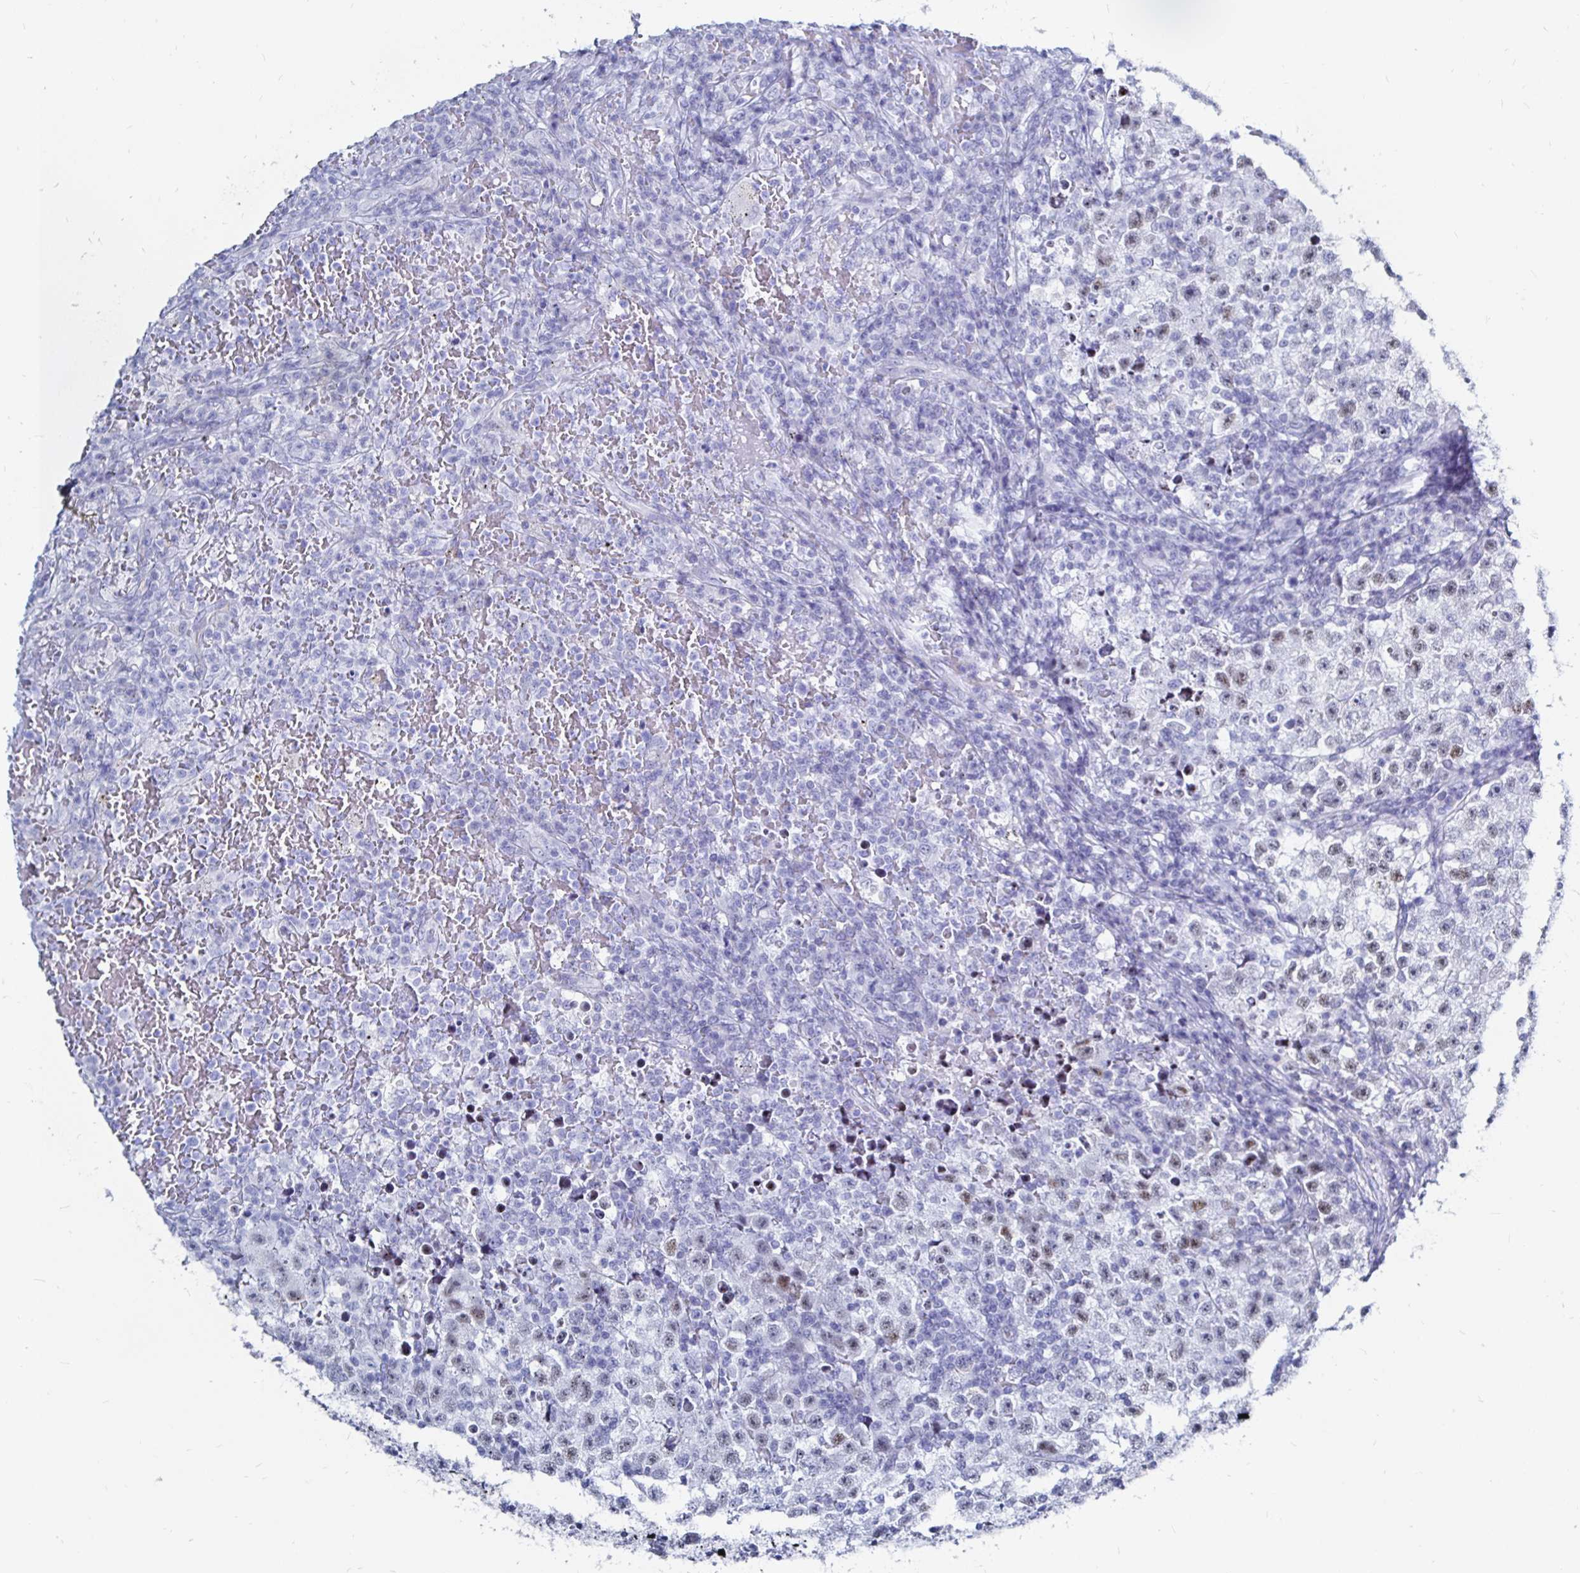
{"staining": {"intensity": "weak", "quantity": "25%-75%", "location": "nuclear"}, "tissue": "testis cancer", "cell_type": "Tumor cells", "image_type": "cancer", "snomed": [{"axis": "morphology", "description": "Seminoma, NOS"}, {"axis": "topography", "description": "Testis"}], "caption": "Testis cancer tissue exhibits weak nuclear staining in approximately 25%-75% of tumor cells", "gene": "LUZP4", "patient": {"sex": "male", "age": 22}}